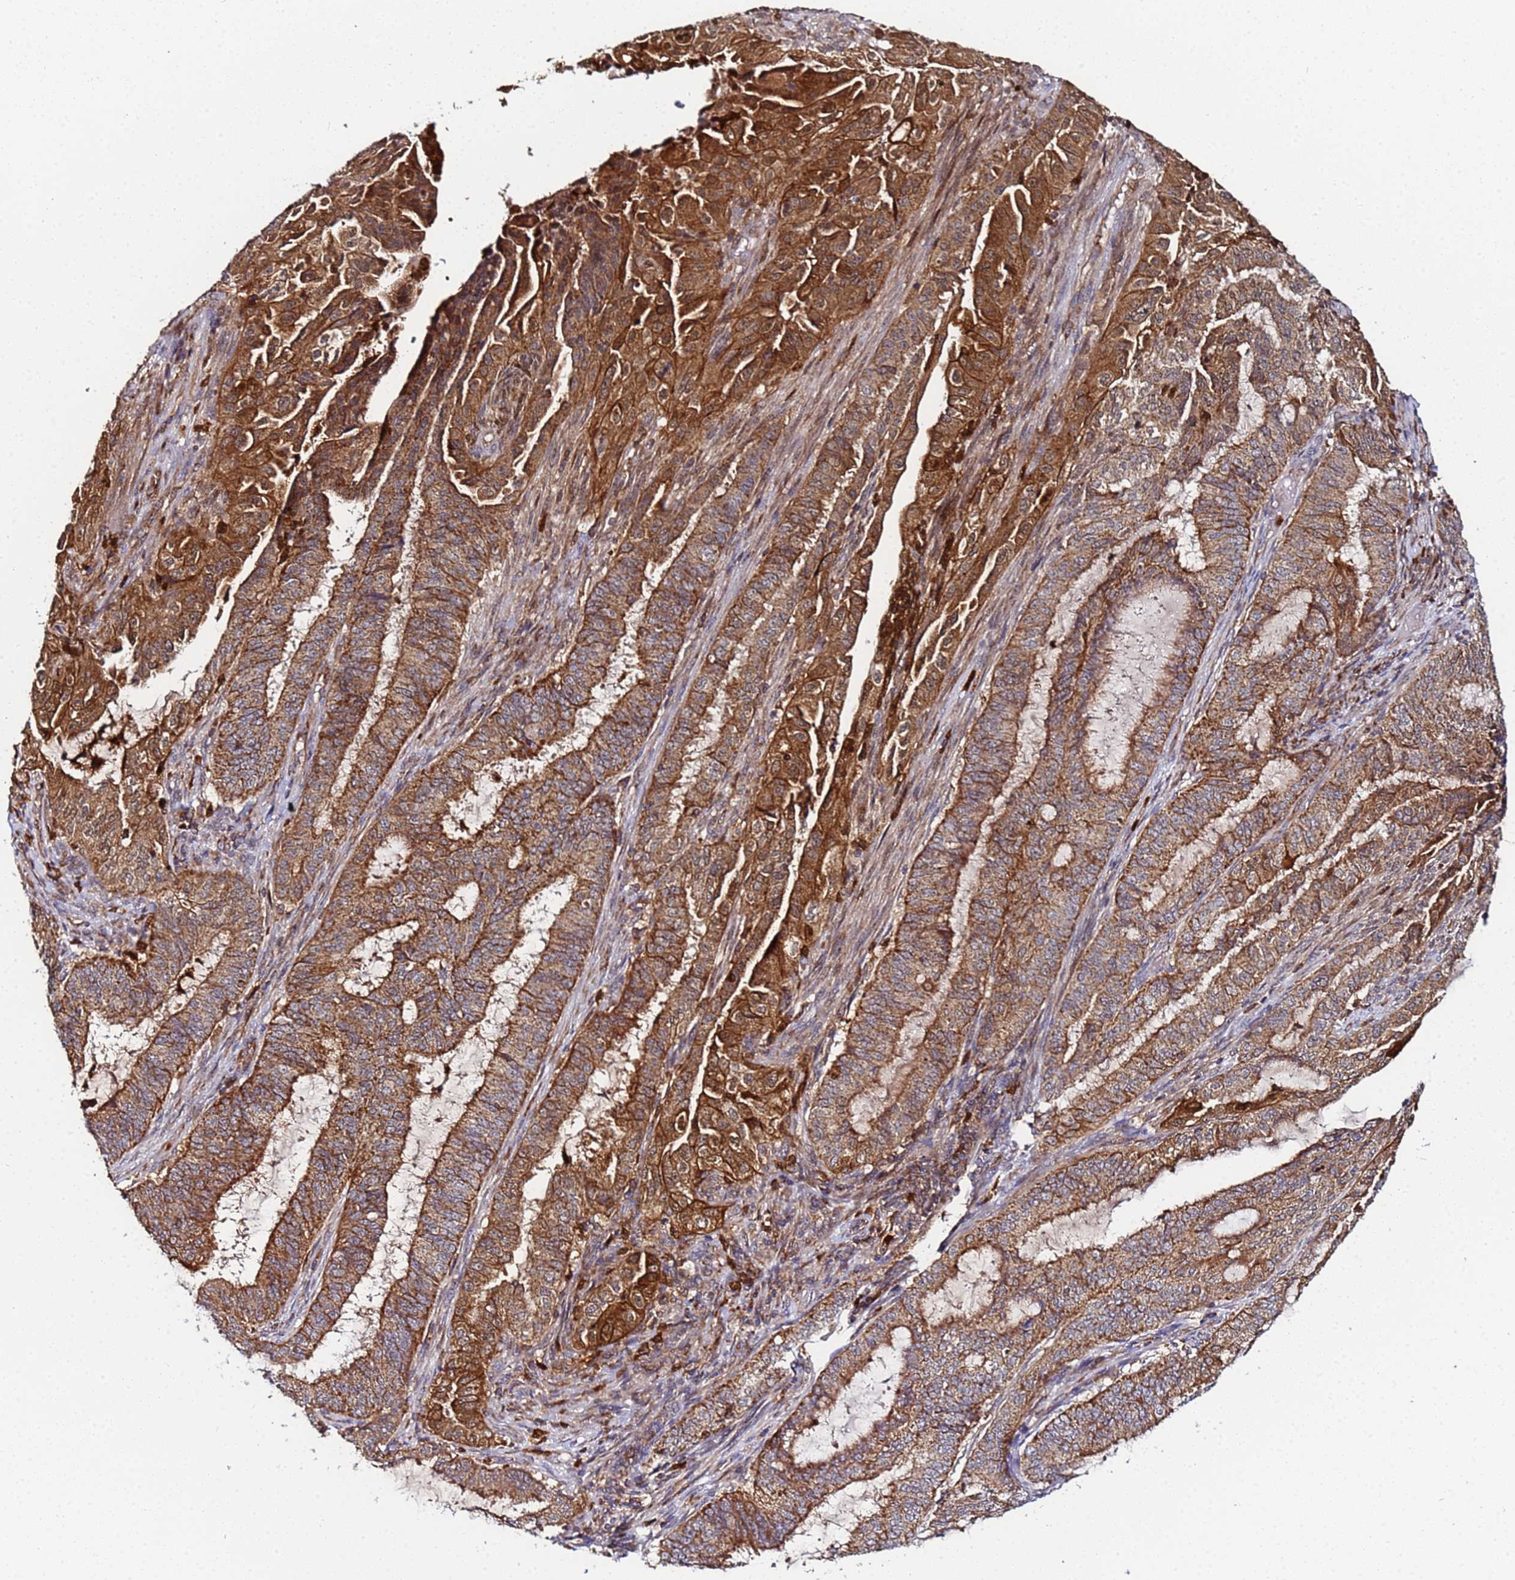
{"staining": {"intensity": "strong", "quantity": ">75%", "location": "cytoplasmic/membranous"}, "tissue": "endometrial cancer", "cell_type": "Tumor cells", "image_type": "cancer", "snomed": [{"axis": "morphology", "description": "Adenocarcinoma, NOS"}, {"axis": "topography", "description": "Endometrium"}], "caption": "Brown immunohistochemical staining in endometrial cancer displays strong cytoplasmic/membranous expression in approximately >75% of tumor cells.", "gene": "CCDC127", "patient": {"sex": "female", "age": 51}}